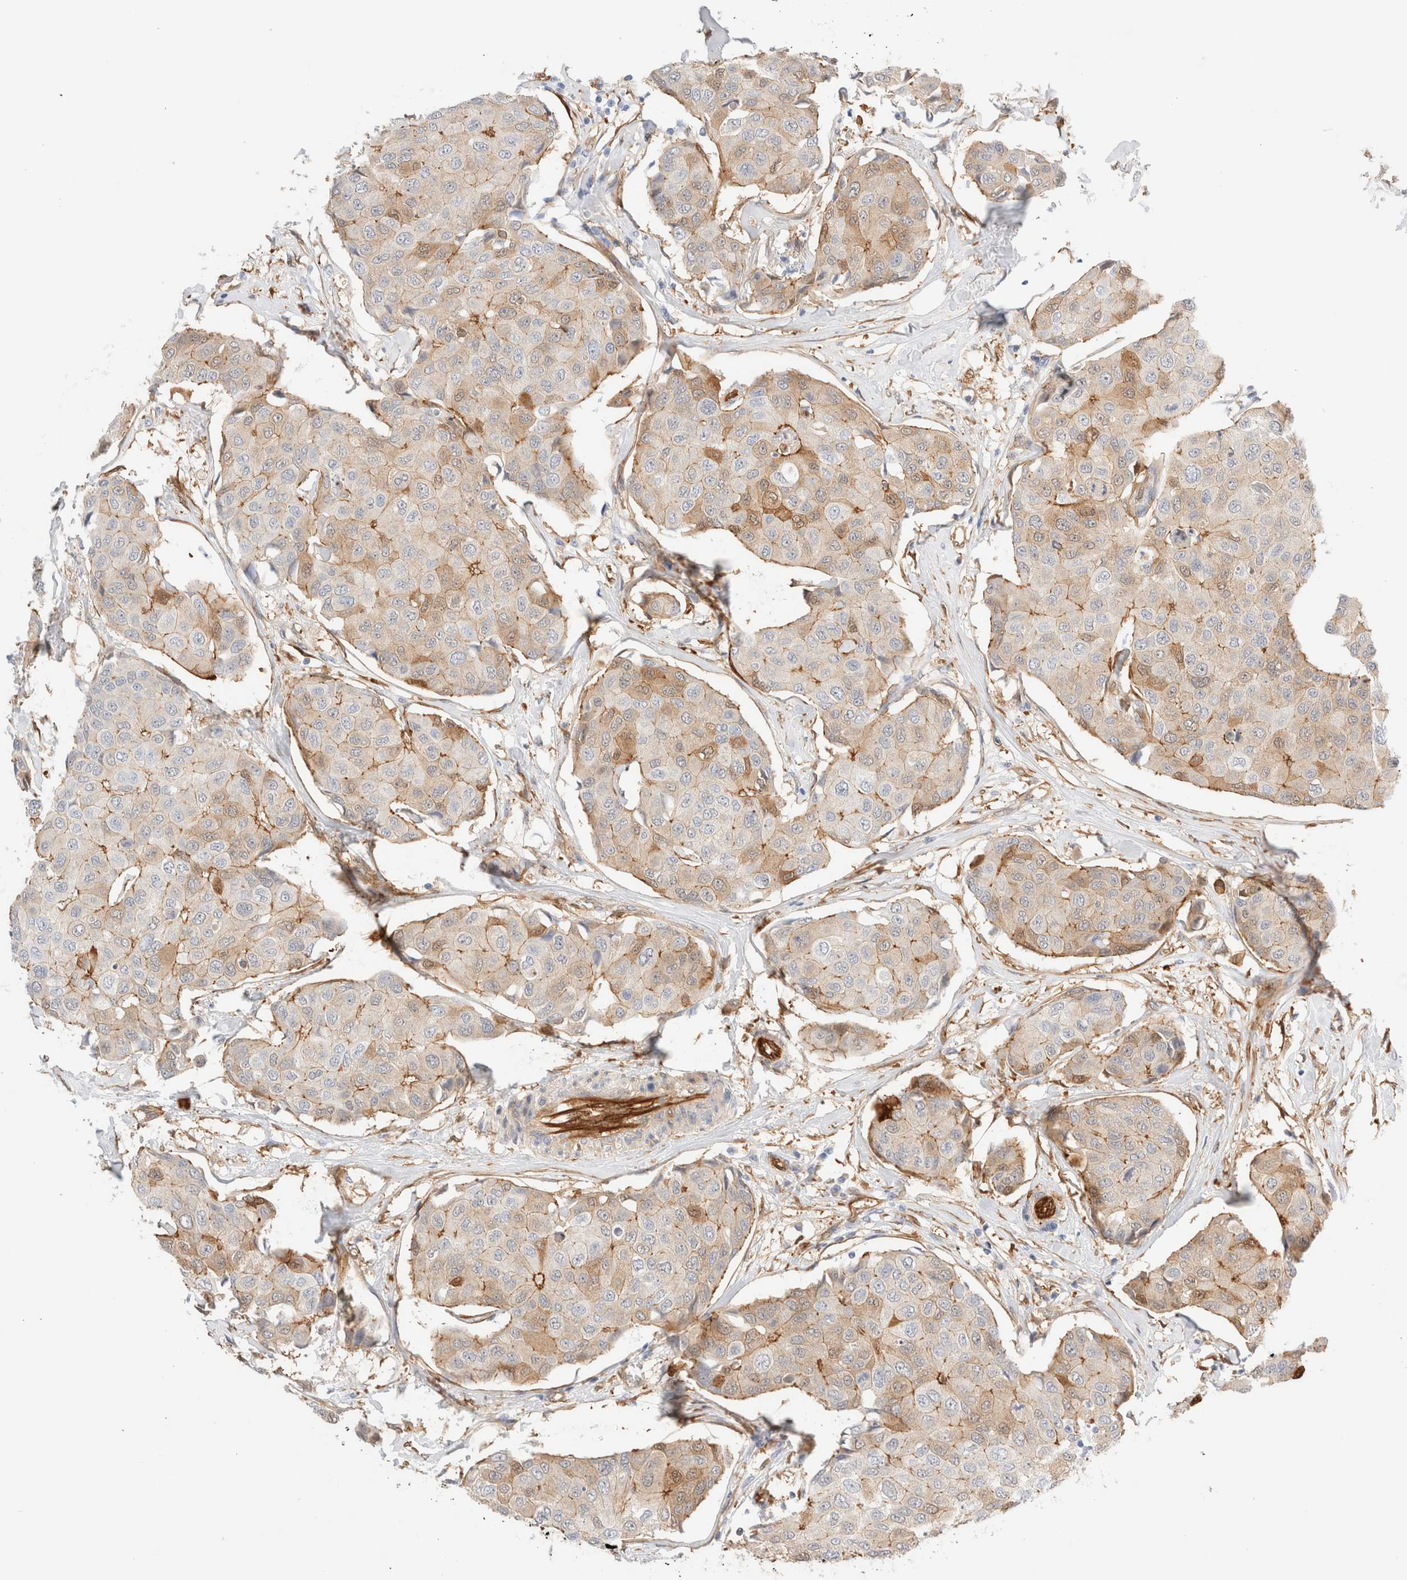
{"staining": {"intensity": "moderate", "quantity": "<25%", "location": "cytoplasmic/membranous"}, "tissue": "breast cancer", "cell_type": "Tumor cells", "image_type": "cancer", "snomed": [{"axis": "morphology", "description": "Duct carcinoma"}, {"axis": "topography", "description": "Breast"}], "caption": "Approximately <25% of tumor cells in human breast intraductal carcinoma demonstrate moderate cytoplasmic/membranous protein positivity as visualized by brown immunohistochemical staining.", "gene": "LMCD1", "patient": {"sex": "female", "age": 80}}